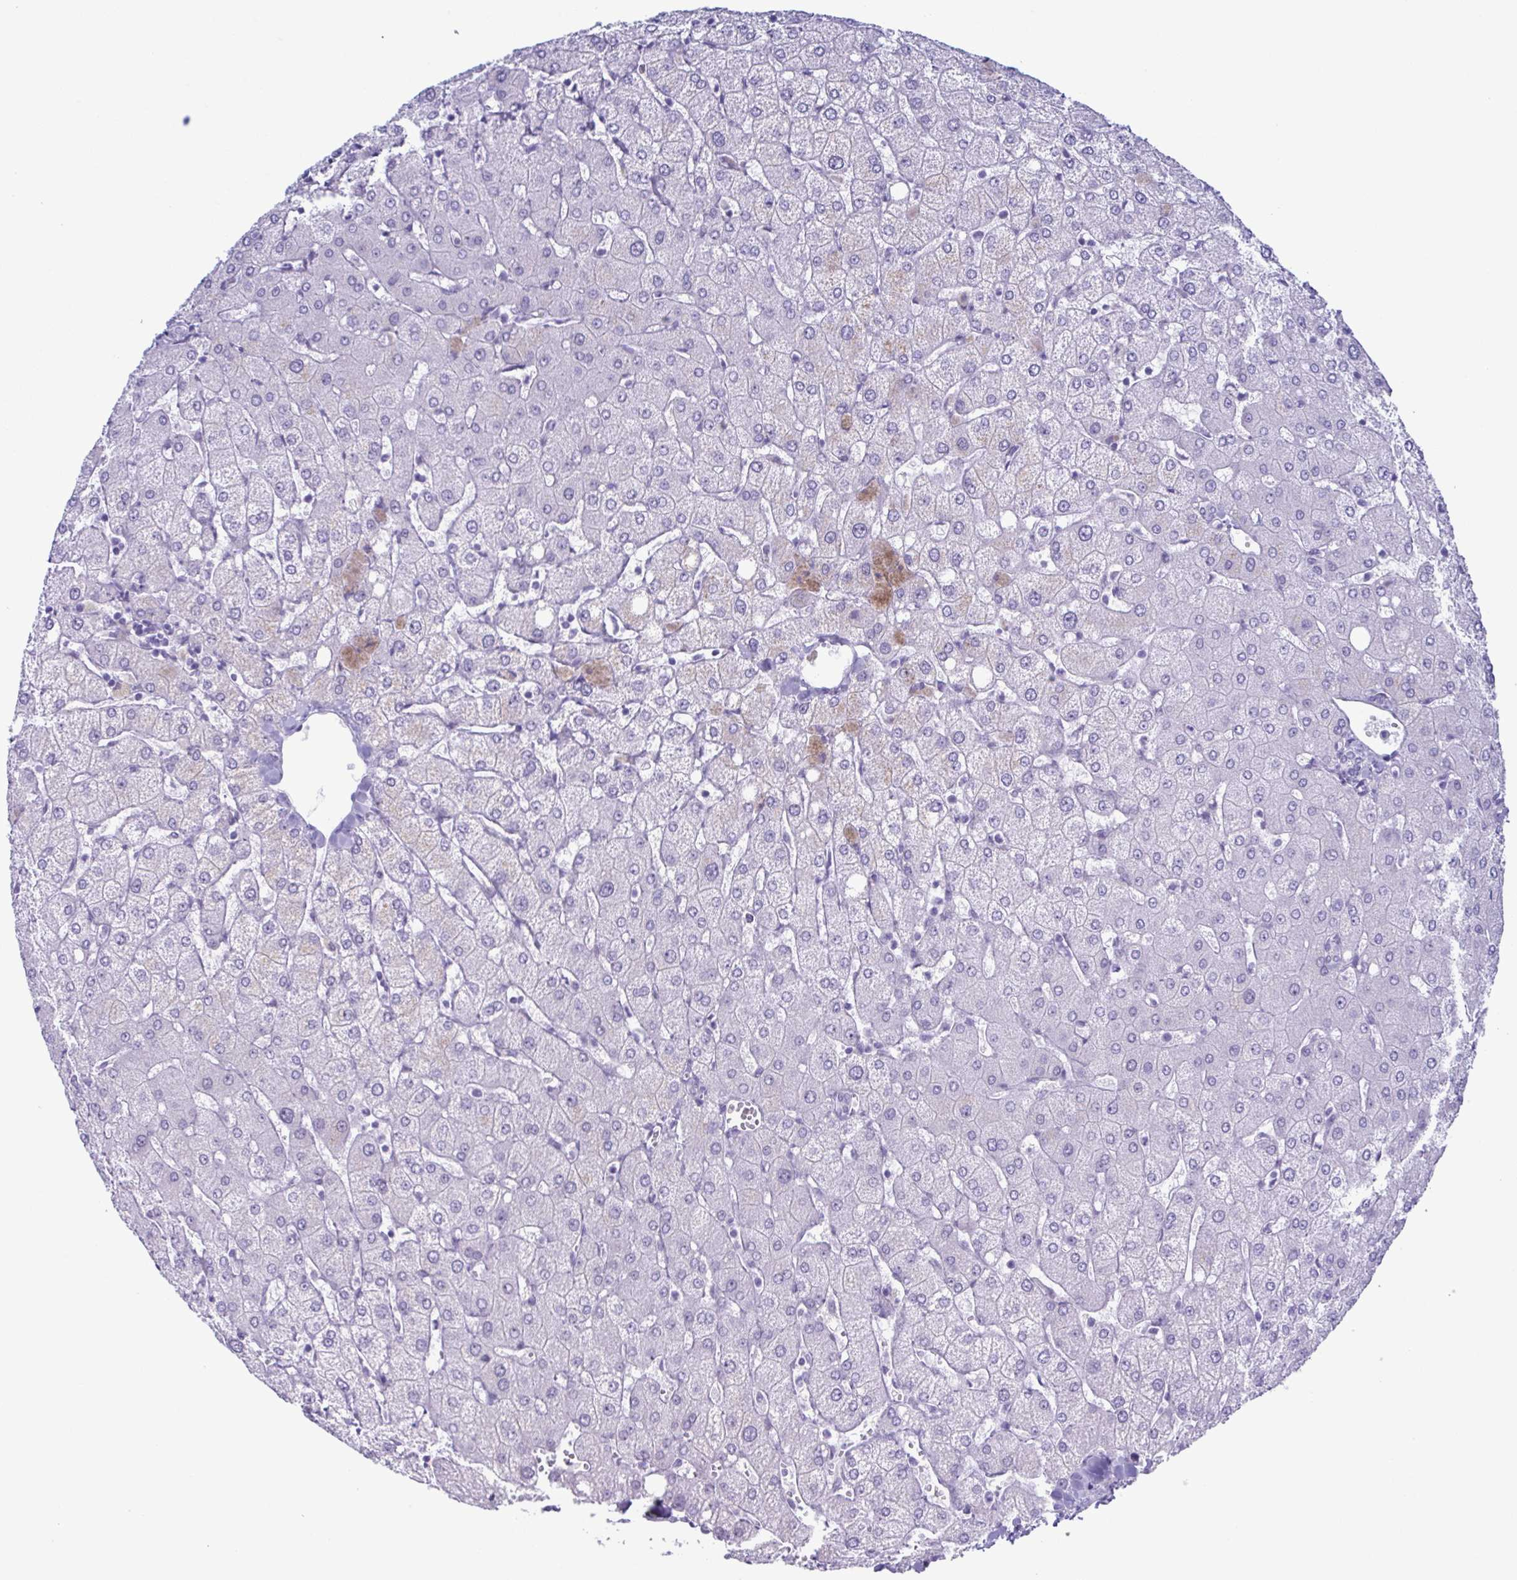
{"staining": {"intensity": "negative", "quantity": "none", "location": "none"}, "tissue": "liver", "cell_type": "Cholangiocytes", "image_type": "normal", "snomed": [{"axis": "morphology", "description": "Normal tissue, NOS"}, {"axis": "topography", "description": "Liver"}], "caption": "An IHC photomicrograph of benign liver is shown. There is no staining in cholangiocytes of liver.", "gene": "SUGP2", "patient": {"sex": "female", "age": 54}}